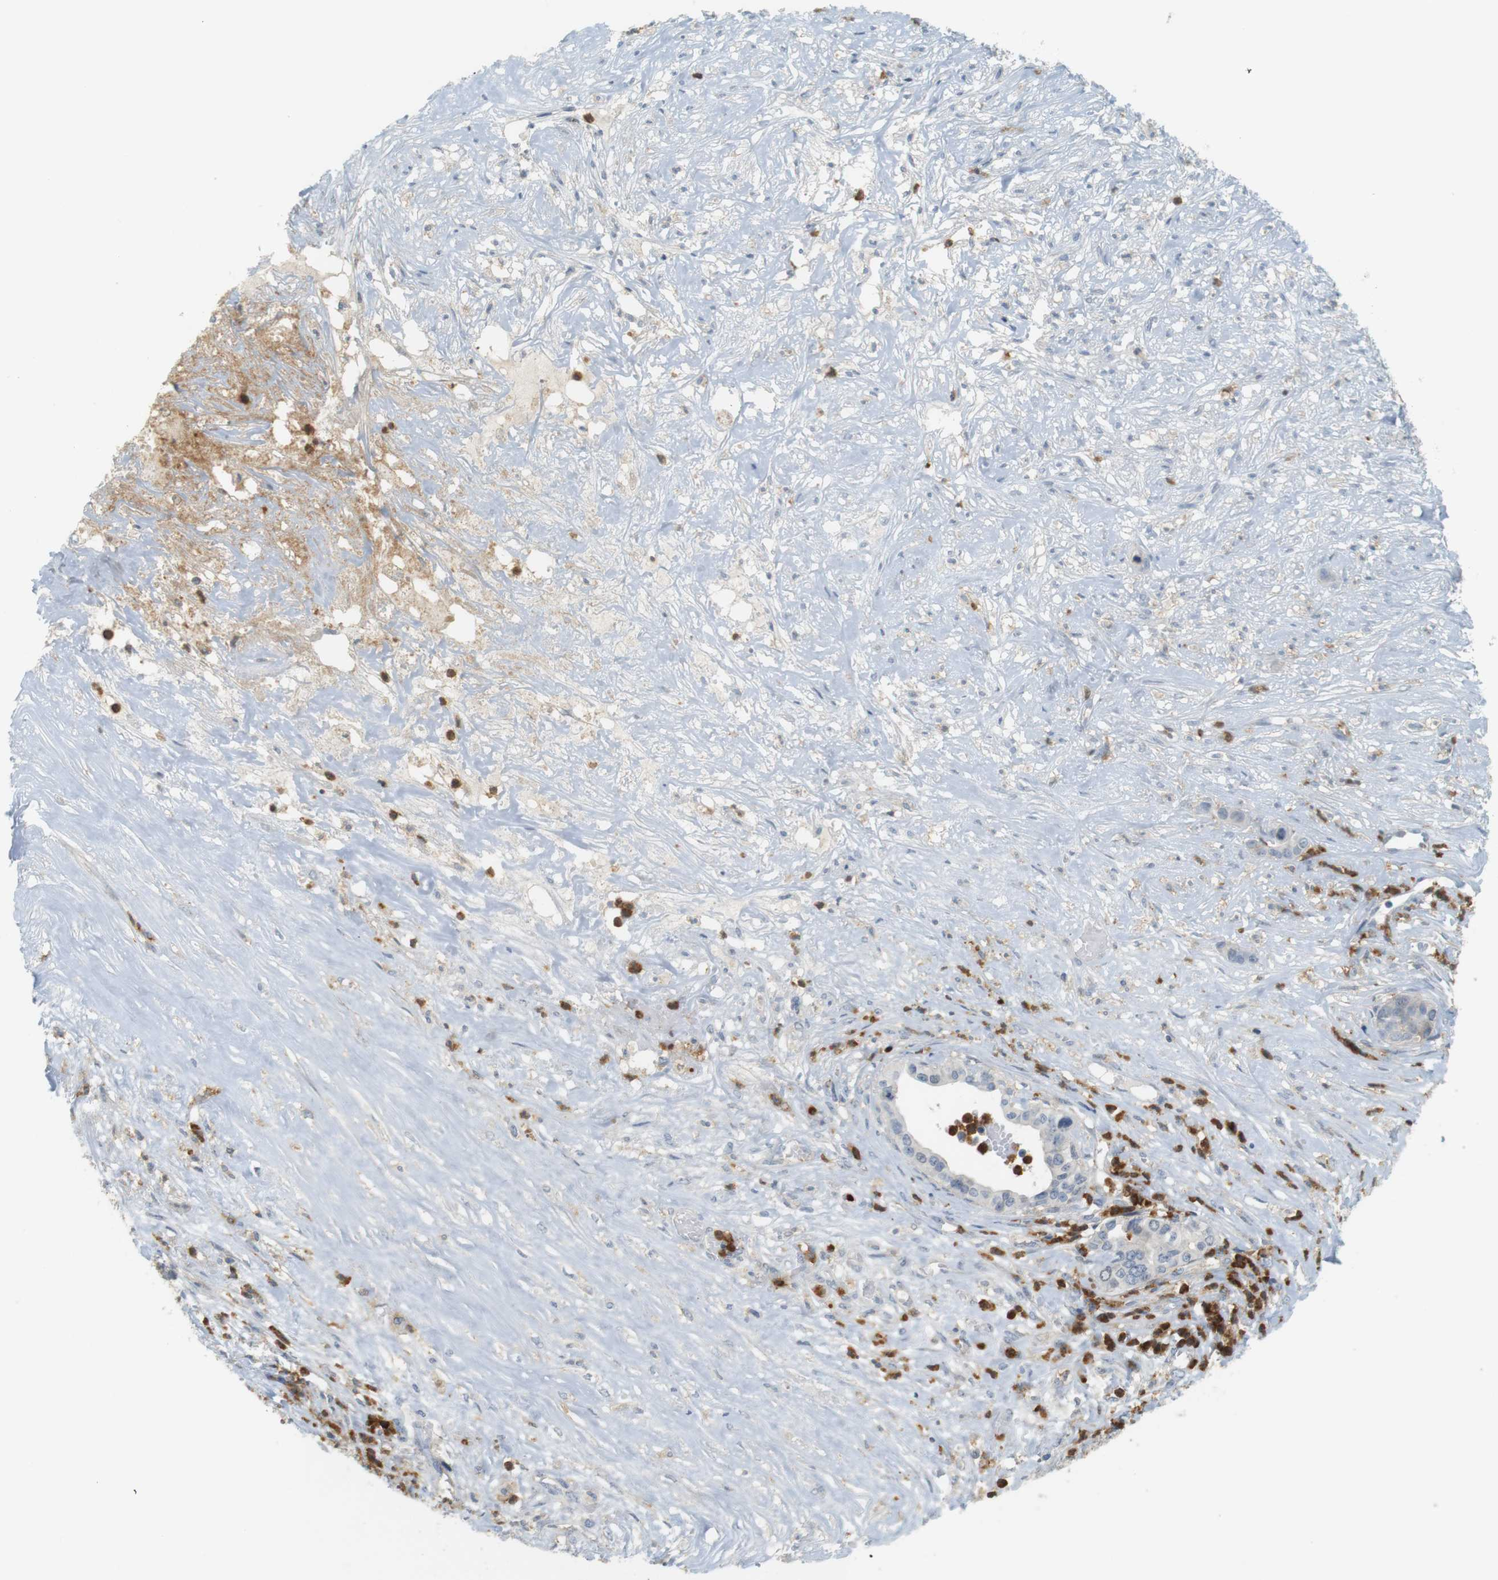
{"staining": {"intensity": "negative", "quantity": "none", "location": "none"}, "tissue": "liver cancer", "cell_type": "Tumor cells", "image_type": "cancer", "snomed": [{"axis": "morphology", "description": "Cholangiocarcinoma"}, {"axis": "topography", "description": "Liver"}], "caption": "DAB immunohistochemical staining of human liver cancer (cholangiocarcinoma) reveals no significant expression in tumor cells.", "gene": "SIRPA", "patient": {"sex": "female", "age": 61}}